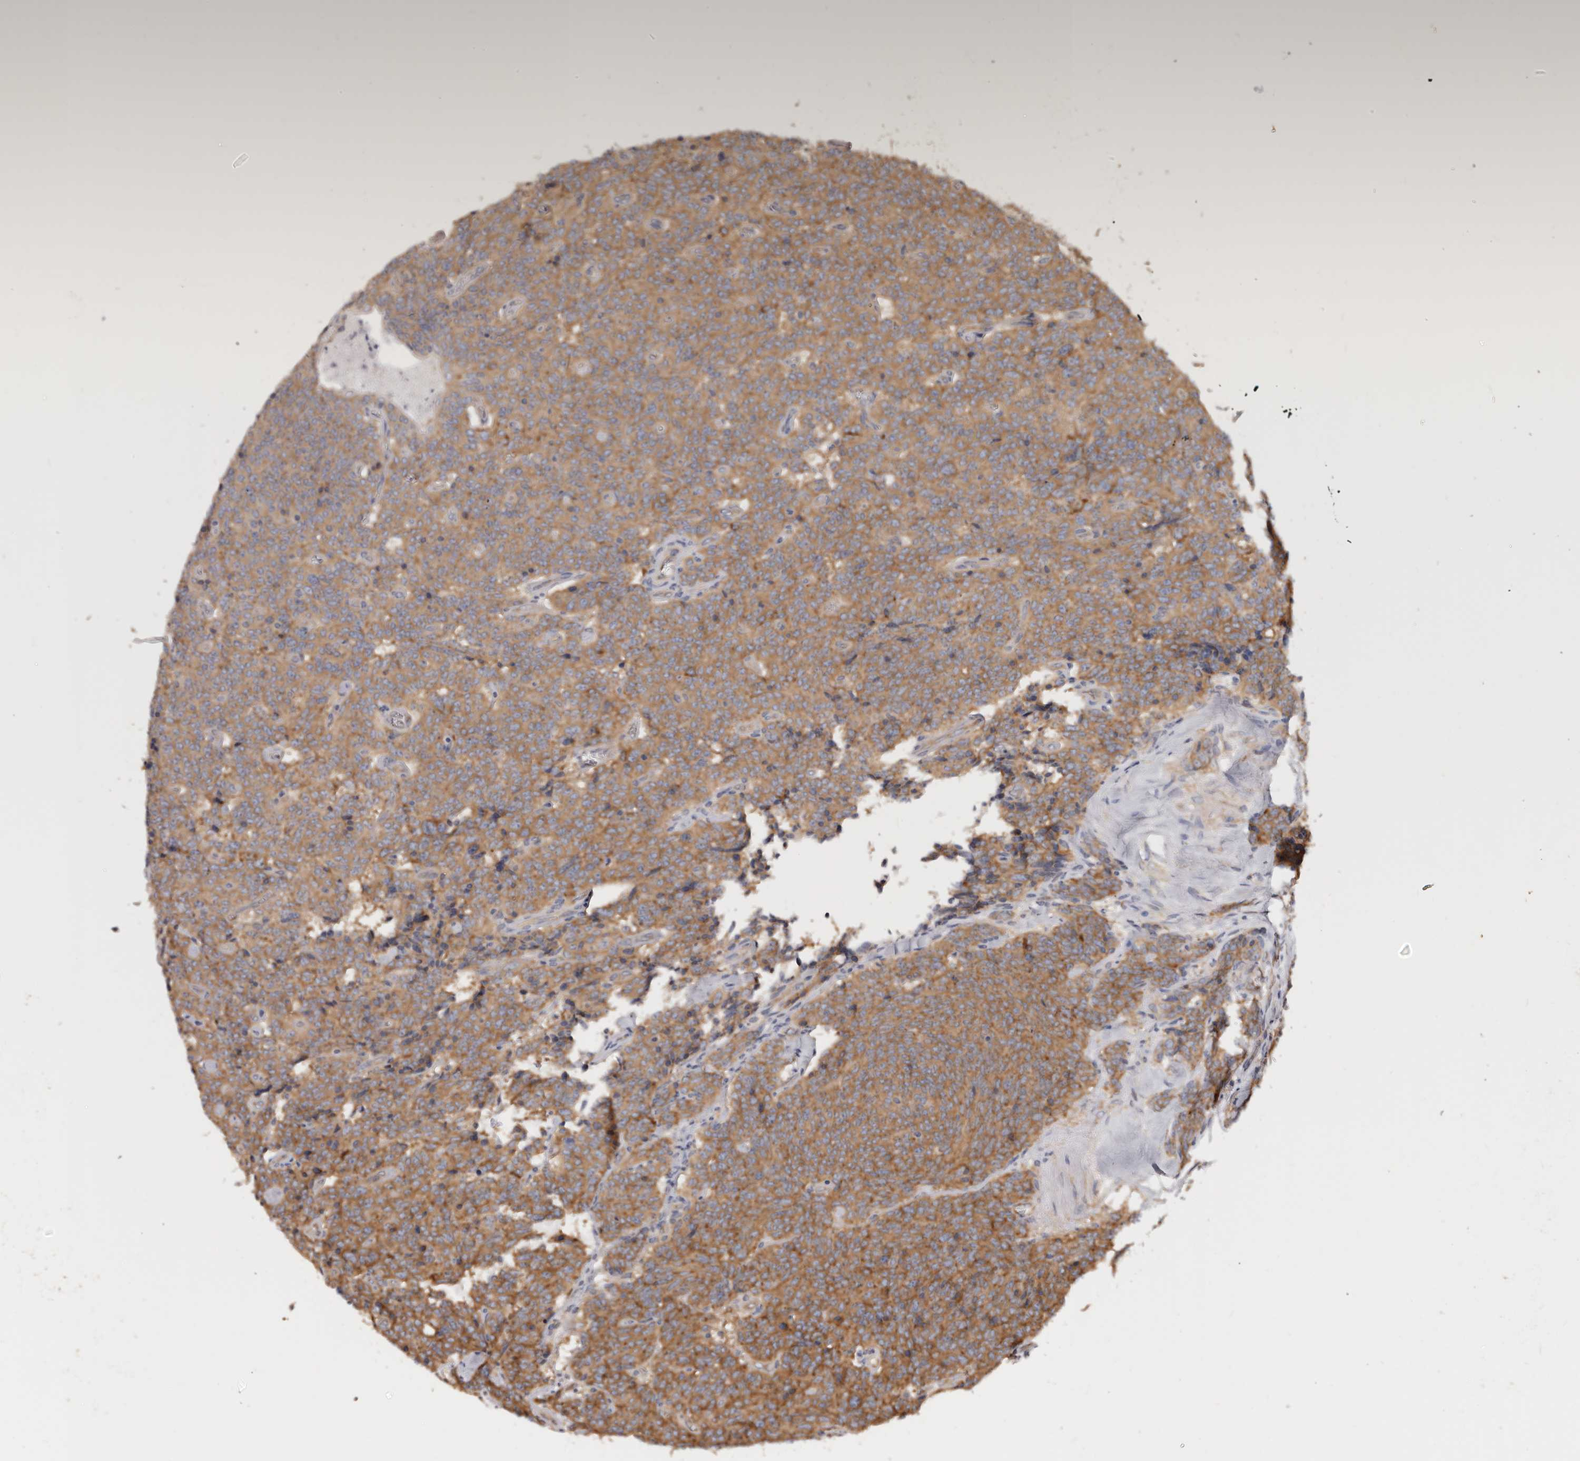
{"staining": {"intensity": "moderate", "quantity": ">75%", "location": "cytoplasmic/membranous"}, "tissue": "carcinoid", "cell_type": "Tumor cells", "image_type": "cancer", "snomed": [{"axis": "morphology", "description": "Carcinoid, malignant, NOS"}, {"axis": "topography", "description": "Lung"}], "caption": "Immunohistochemical staining of human malignant carcinoid demonstrates medium levels of moderate cytoplasmic/membranous protein staining in about >75% of tumor cells.", "gene": "EPRS1", "patient": {"sex": "female", "age": 46}}